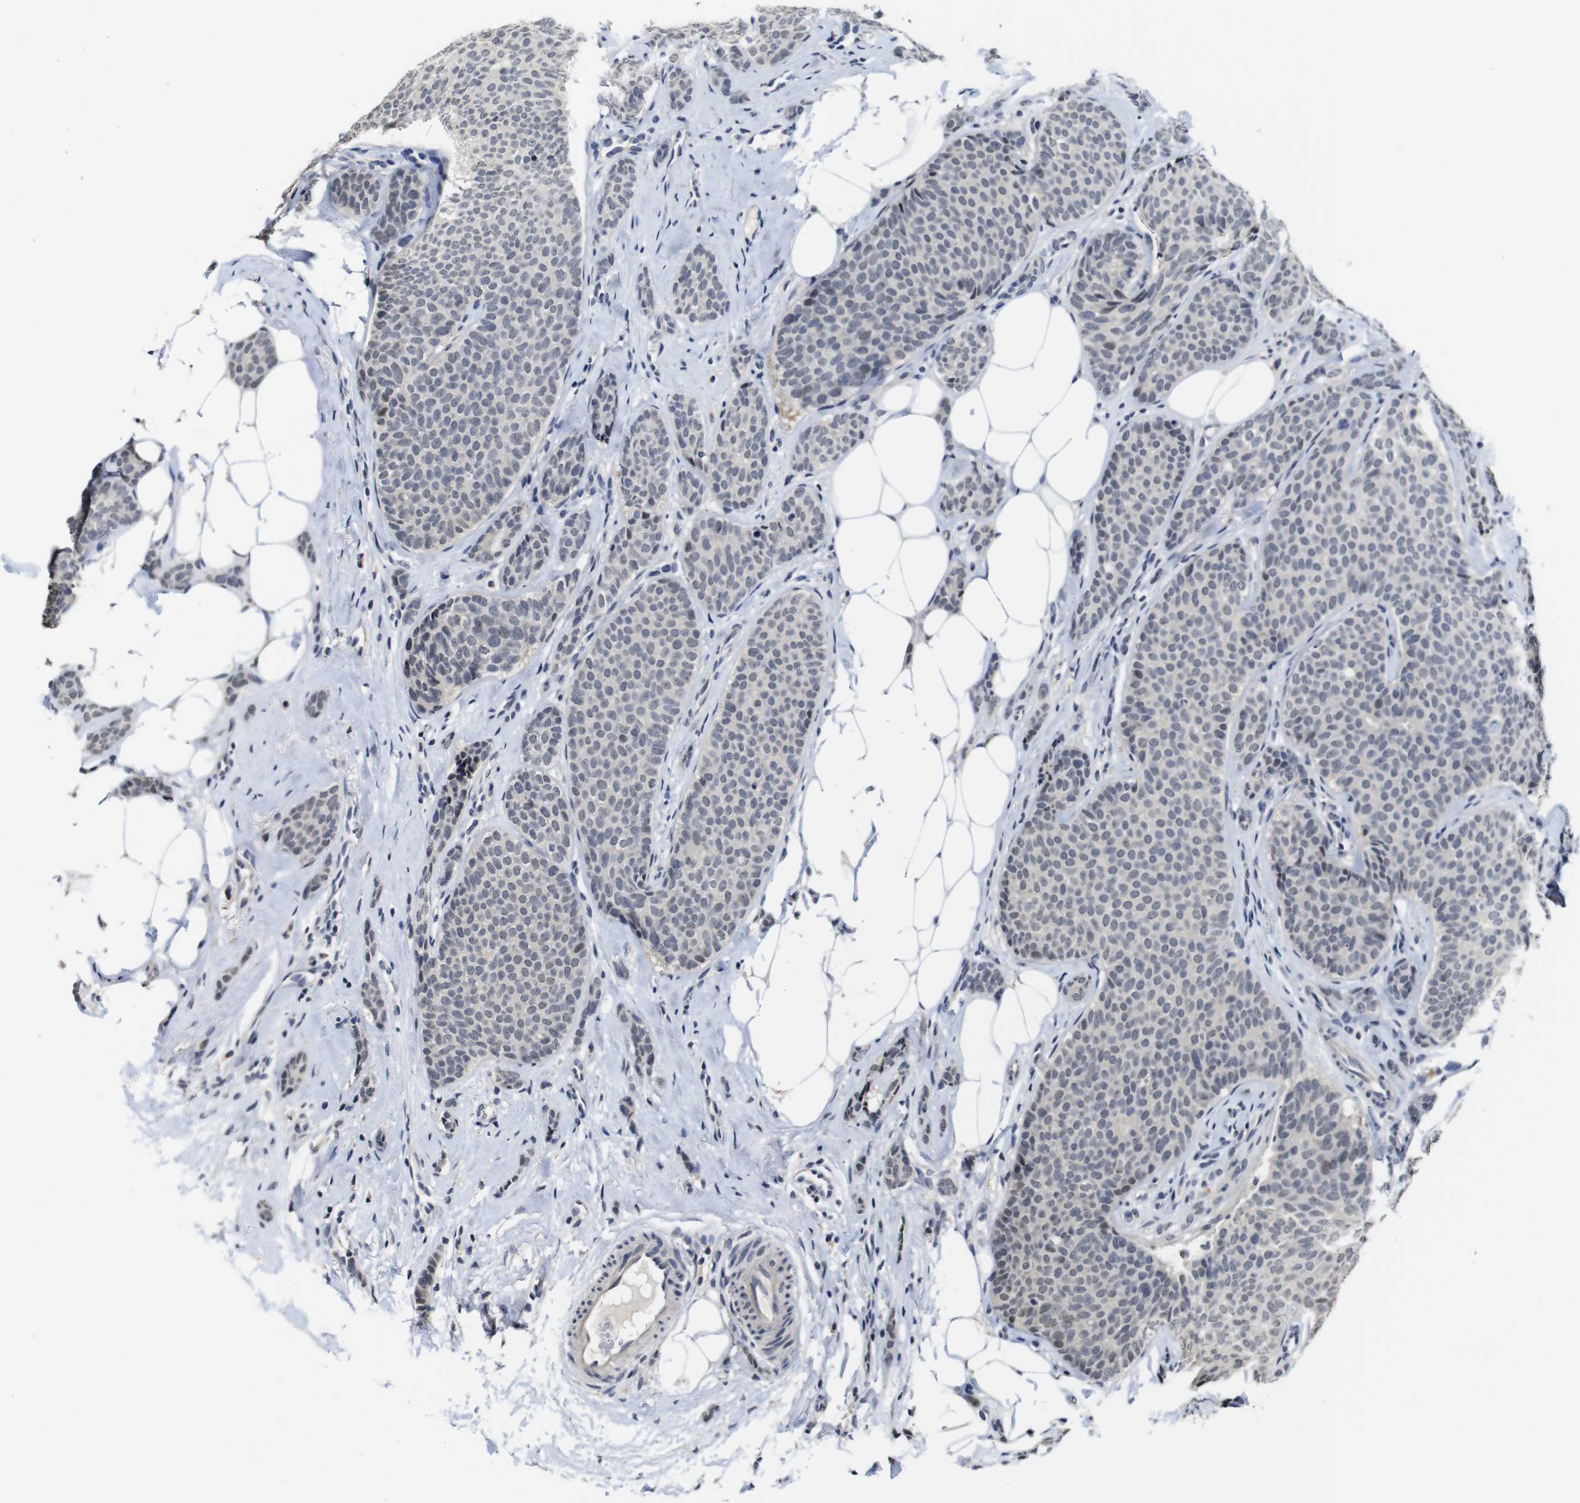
{"staining": {"intensity": "negative", "quantity": "none", "location": "none"}, "tissue": "breast cancer", "cell_type": "Tumor cells", "image_type": "cancer", "snomed": [{"axis": "morphology", "description": "Lobular carcinoma"}, {"axis": "topography", "description": "Skin"}, {"axis": "topography", "description": "Breast"}], "caption": "Tumor cells show no significant positivity in breast cancer. (DAB (3,3'-diaminobenzidine) immunohistochemistry, high magnification).", "gene": "NTRK3", "patient": {"sex": "female", "age": 46}}